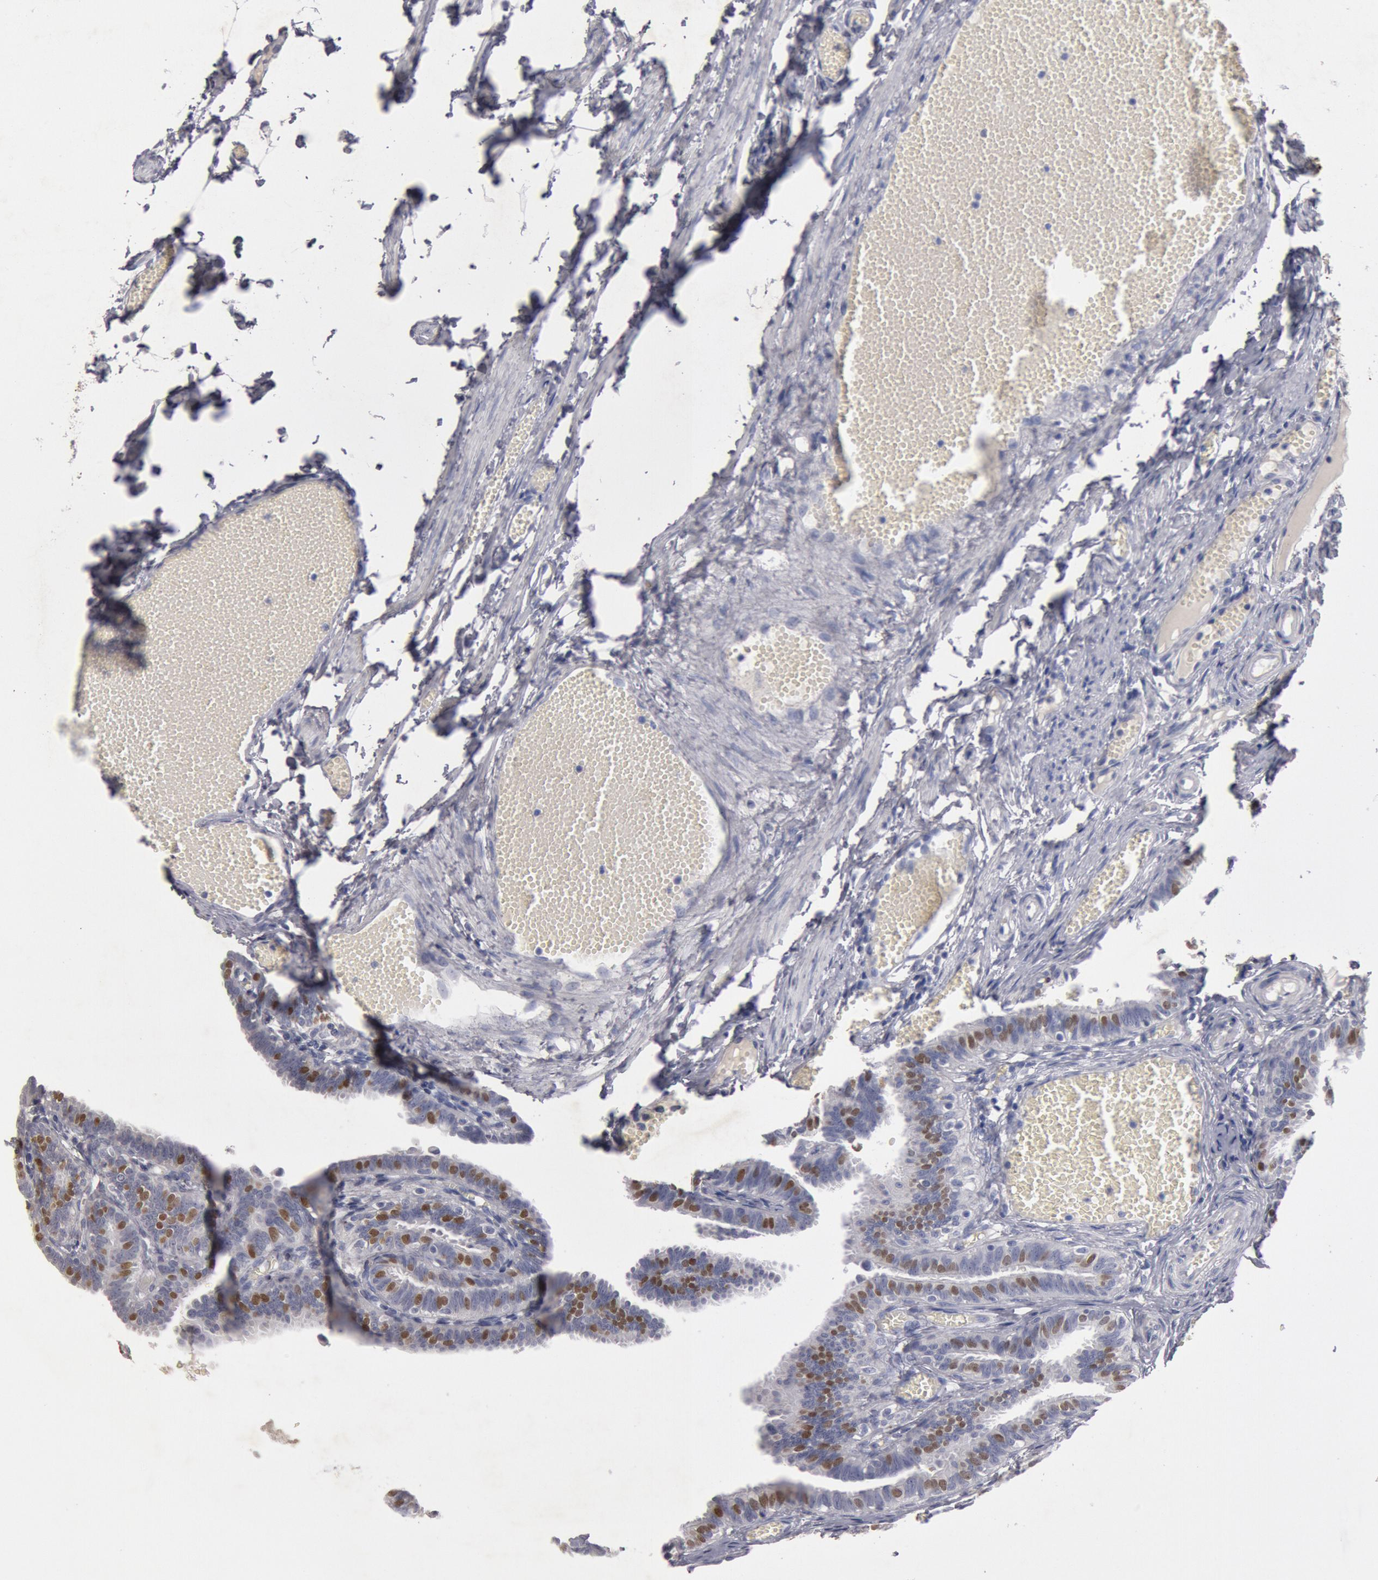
{"staining": {"intensity": "moderate", "quantity": "25%-75%", "location": "nuclear"}, "tissue": "fallopian tube", "cell_type": "Glandular cells", "image_type": "normal", "snomed": [{"axis": "morphology", "description": "Normal tissue, NOS"}, {"axis": "topography", "description": "Fallopian tube"}], "caption": "Human fallopian tube stained for a protein (brown) demonstrates moderate nuclear positive positivity in approximately 25%-75% of glandular cells.", "gene": "FOXA2", "patient": {"sex": "female", "age": 29}}